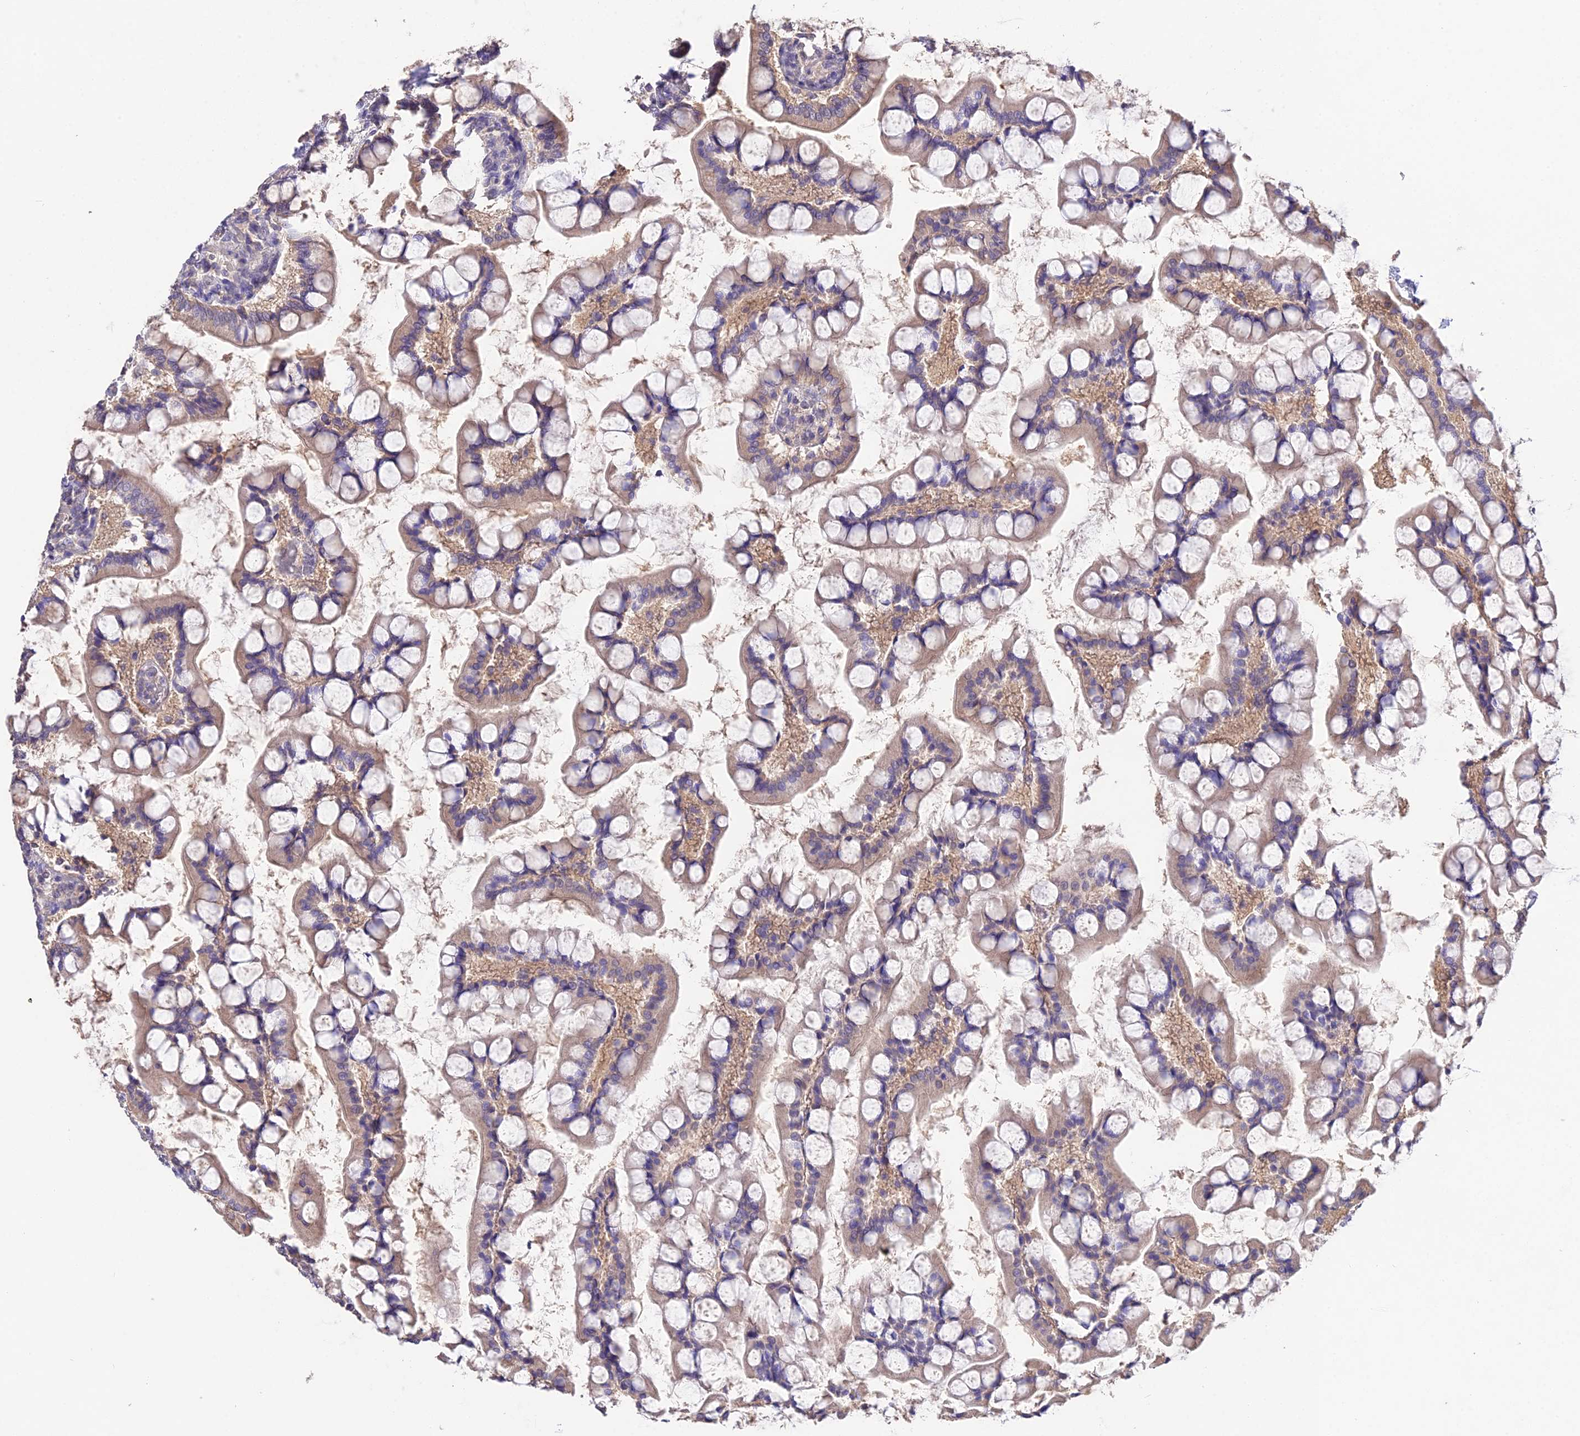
{"staining": {"intensity": "weak", "quantity": ">75%", "location": "cytoplasmic/membranous"}, "tissue": "small intestine", "cell_type": "Glandular cells", "image_type": "normal", "snomed": [{"axis": "morphology", "description": "Normal tissue, NOS"}, {"axis": "topography", "description": "Small intestine"}], "caption": "Approximately >75% of glandular cells in normal human small intestine exhibit weak cytoplasmic/membranous protein expression as visualized by brown immunohistochemical staining.", "gene": "PGK1", "patient": {"sex": "male", "age": 52}}